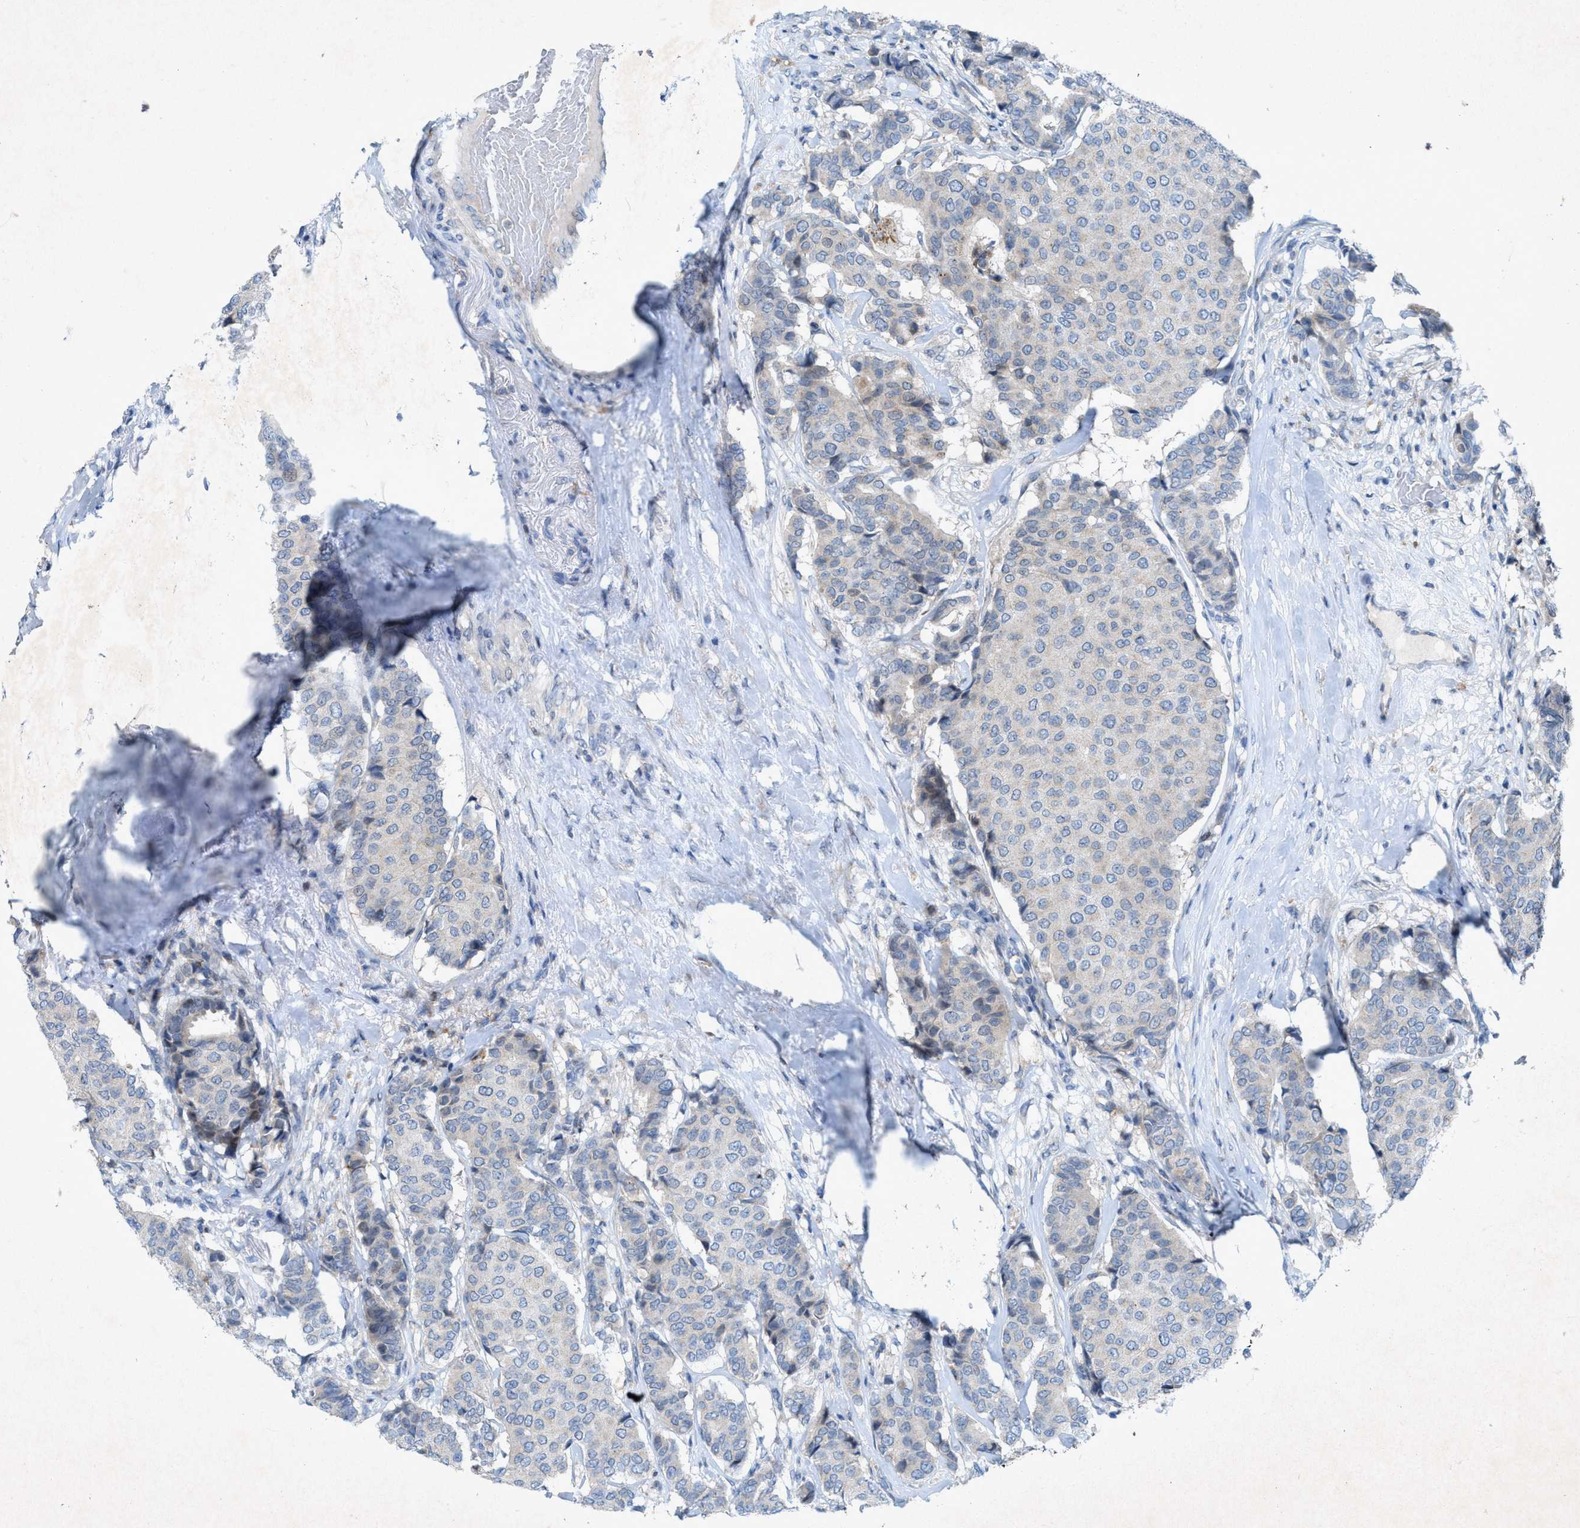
{"staining": {"intensity": "negative", "quantity": "none", "location": "none"}, "tissue": "breast cancer", "cell_type": "Tumor cells", "image_type": "cancer", "snomed": [{"axis": "morphology", "description": "Duct carcinoma"}, {"axis": "topography", "description": "Breast"}], "caption": "Breast cancer (intraductal carcinoma) was stained to show a protein in brown. There is no significant positivity in tumor cells.", "gene": "URGCP", "patient": {"sex": "female", "age": 75}}